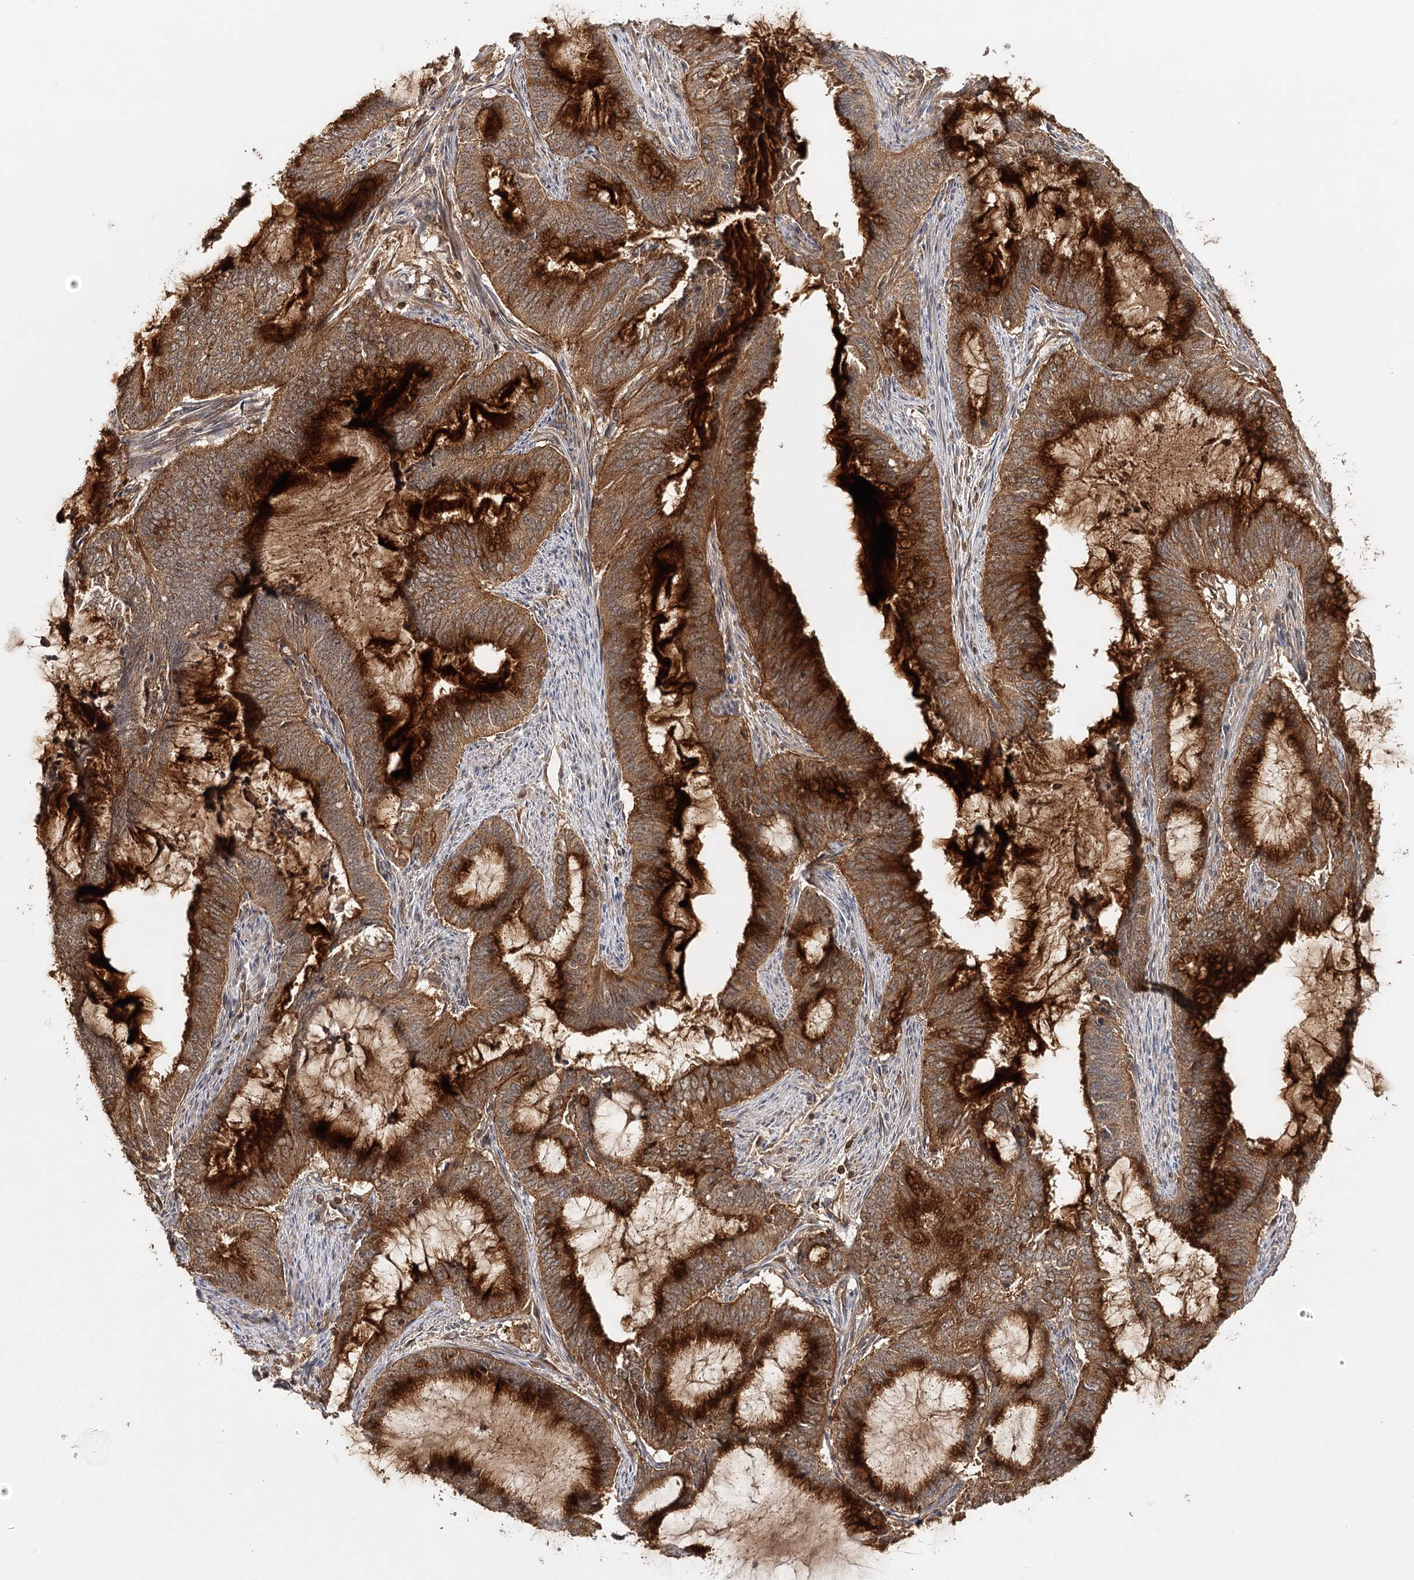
{"staining": {"intensity": "moderate", "quantity": ">75%", "location": "cytoplasmic/membranous"}, "tissue": "endometrial cancer", "cell_type": "Tumor cells", "image_type": "cancer", "snomed": [{"axis": "morphology", "description": "Adenocarcinoma, NOS"}, {"axis": "topography", "description": "Endometrium"}], "caption": "The micrograph shows staining of endometrial cancer, revealing moderate cytoplasmic/membranous protein positivity (brown color) within tumor cells.", "gene": "BCR", "patient": {"sex": "female", "age": 51}}